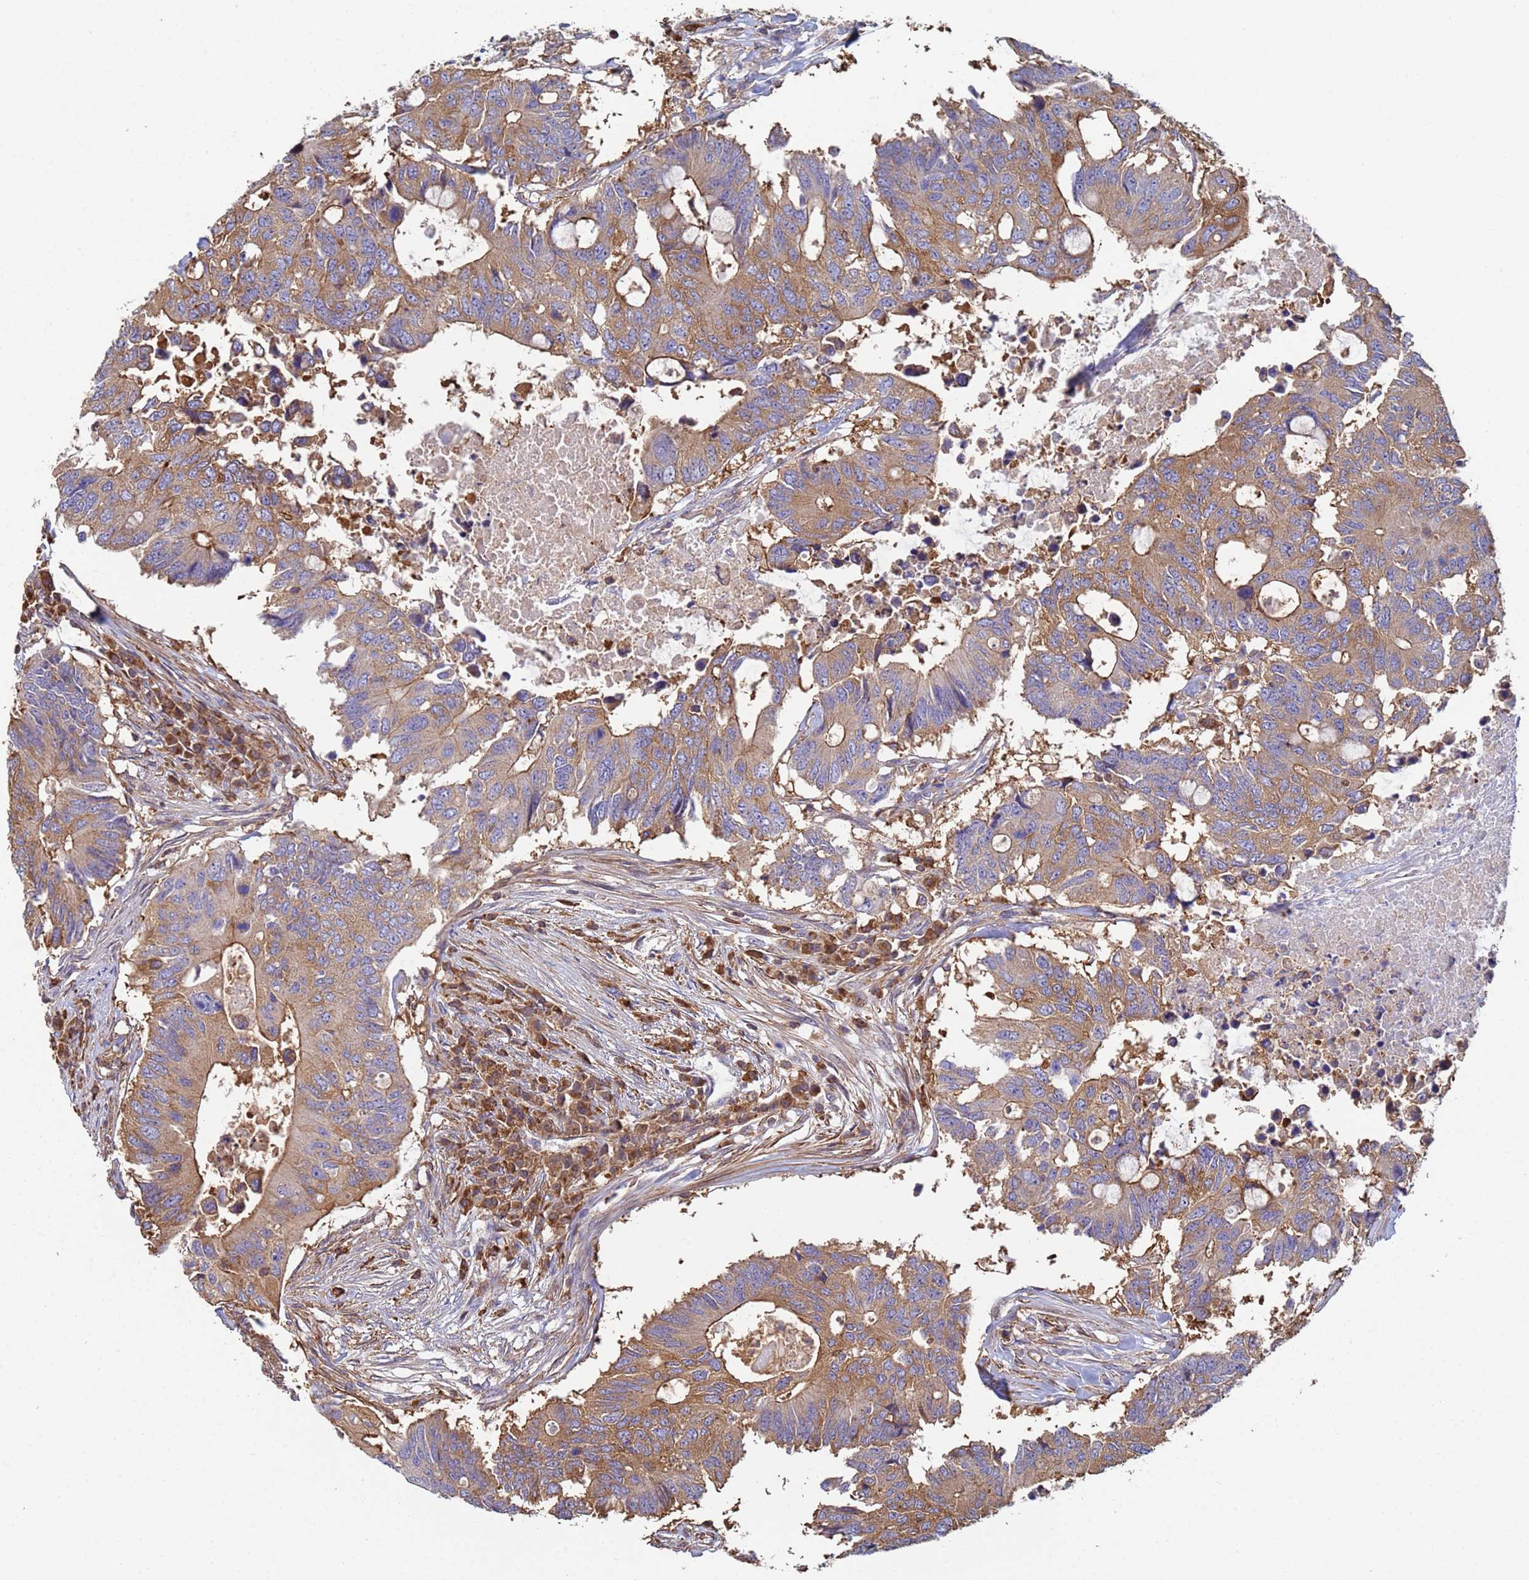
{"staining": {"intensity": "moderate", "quantity": ">75%", "location": "cytoplasmic/membranous"}, "tissue": "colorectal cancer", "cell_type": "Tumor cells", "image_type": "cancer", "snomed": [{"axis": "morphology", "description": "Adenocarcinoma, NOS"}, {"axis": "topography", "description": "Colon"}], "caption": "Colorectal cancer tissue demonstrates moderate cytoplasmic/membranous expression in about >75% of tumor cells, visualized by immunohistochemistry.", "gene": "ZNG1B", "patient": {"sex": "male", "age": 71}}